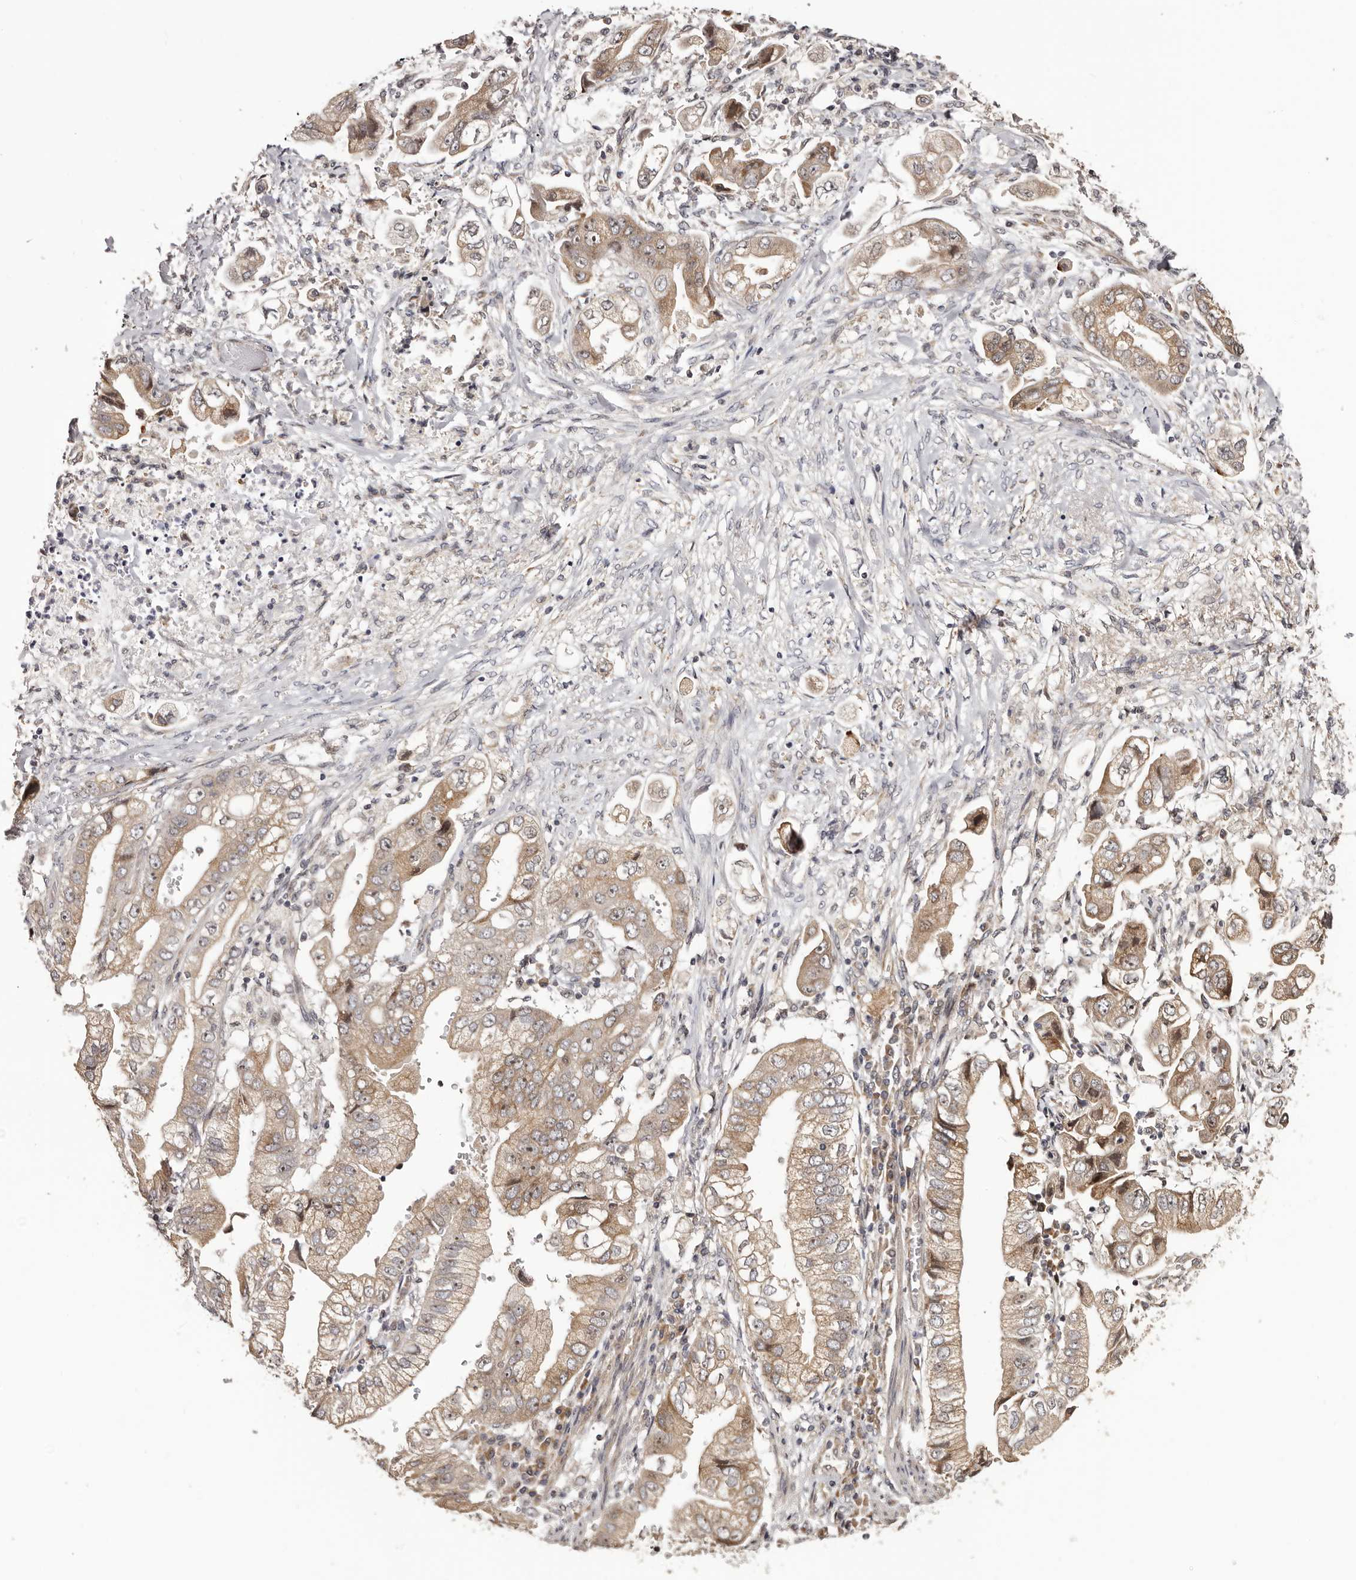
{"staining": {"intensity": "weak", "quantity": ">75%", "location": "cytoplasmic/membranous,nuclear"}, "tissue": "stomach cancer", "cell_type": "Tumor cells", "image_type": "cancer", "snomed": [{"axis": "morphology", "description": "Adenocarcinoma, NOS"}, {"axis": "topography", "description": "Stomach"}], "caption": "A micrograph of stomach adenocarcinoma stained for a protein demonstrates weak cytoplasmic/membranous and nuclear brown staining in tumor cells.", "gene": "NOL12", "patient": {"sex": "male", "age": 62}}